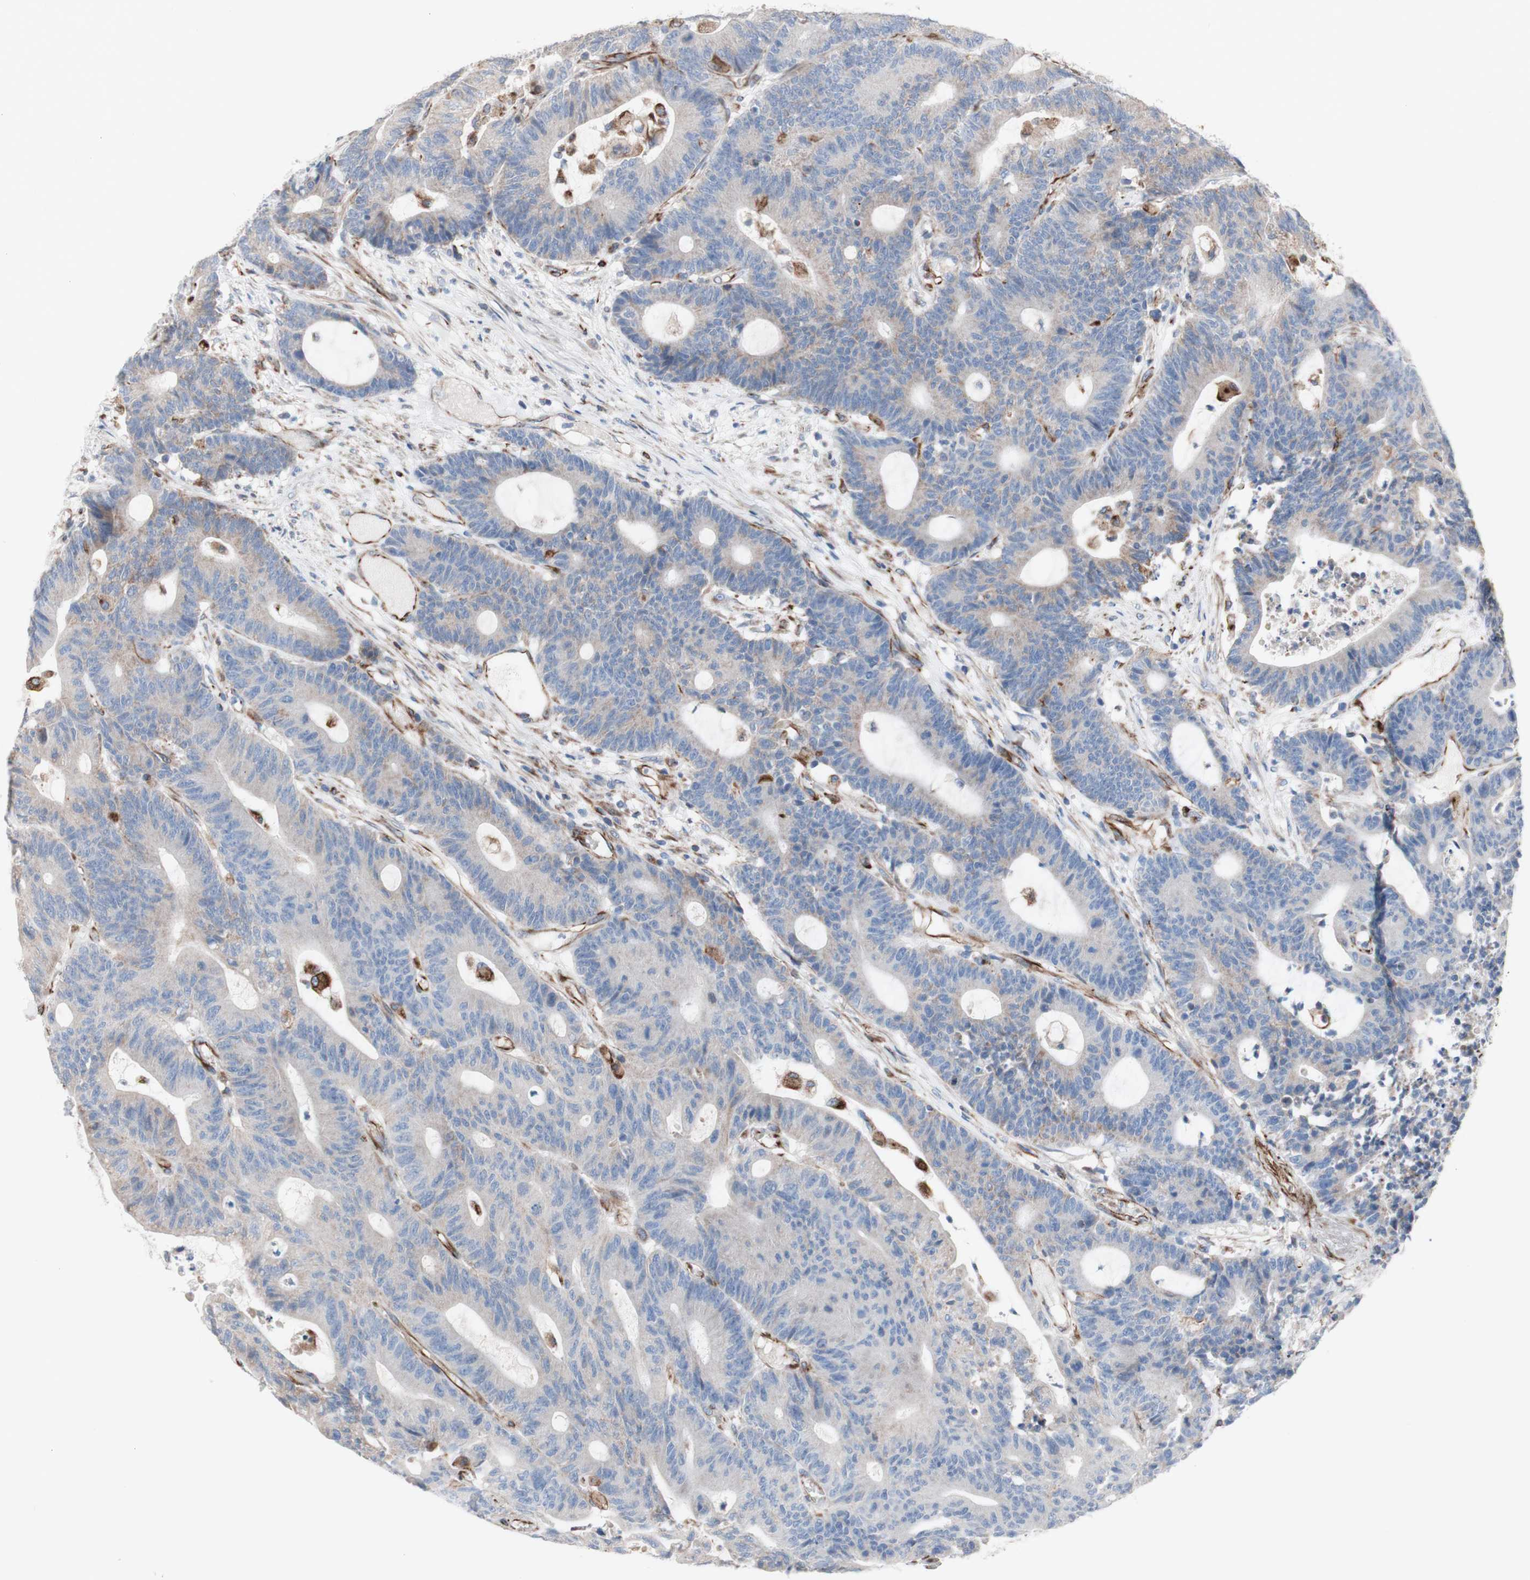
{"staining": {"intensity": "negative", "quantity": "none", "location": "none"}, "tissue": "colorectal cancer", "cell_type": "Tumor cells", "image_type": "cancer", "snomed": [{"axis": "morphology", "description": "Adenocarcinoma, NOS"}, {"axis": "topography", "description": "Colon"}], "caption": "Adenocarcinoma (colorectal) stained for a protein using immunohistochemistry (IHC) demonstrates no positivity tumor cells.", "gene": "AGPAT5", "patient": {"sex": "female", "age": 84}}